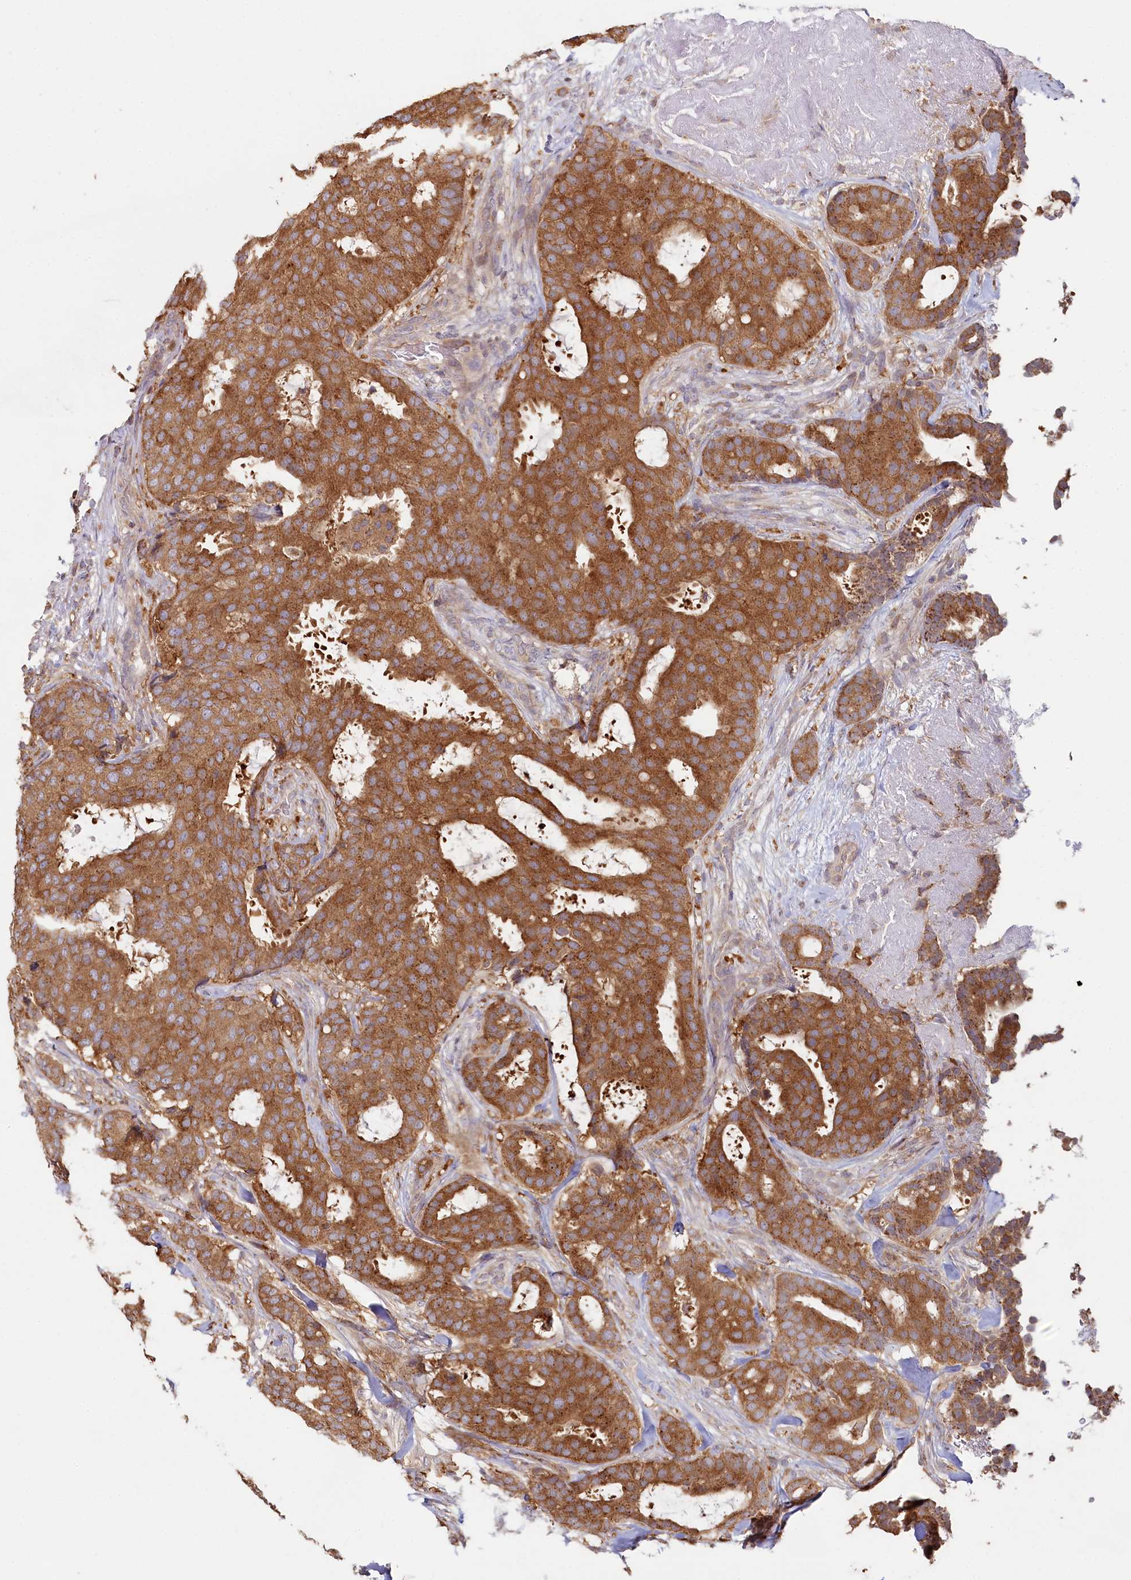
{"staining": {"intensity": "moderate", "quantity": ">75%", "location": "cytoplasmic/membranous"}, "tissue": "breast cancer", "cell_type": "Tumor cells", "image_type": "cancer", "snomed": [{"axis": "morphology", "description": "Duct carcinoma"}, {"axis": "topography", "description": "Breast"}], "caption": "An IHC photomicrograph of neoplastic tissue is shown. Protein staining in brown shows moderate cytoplasmic/membranous positivity in invasive ductal carcinoma (breast) within tumor cells.", "gene": "HAL", "patient": {"sex": "female", "age": 75}}